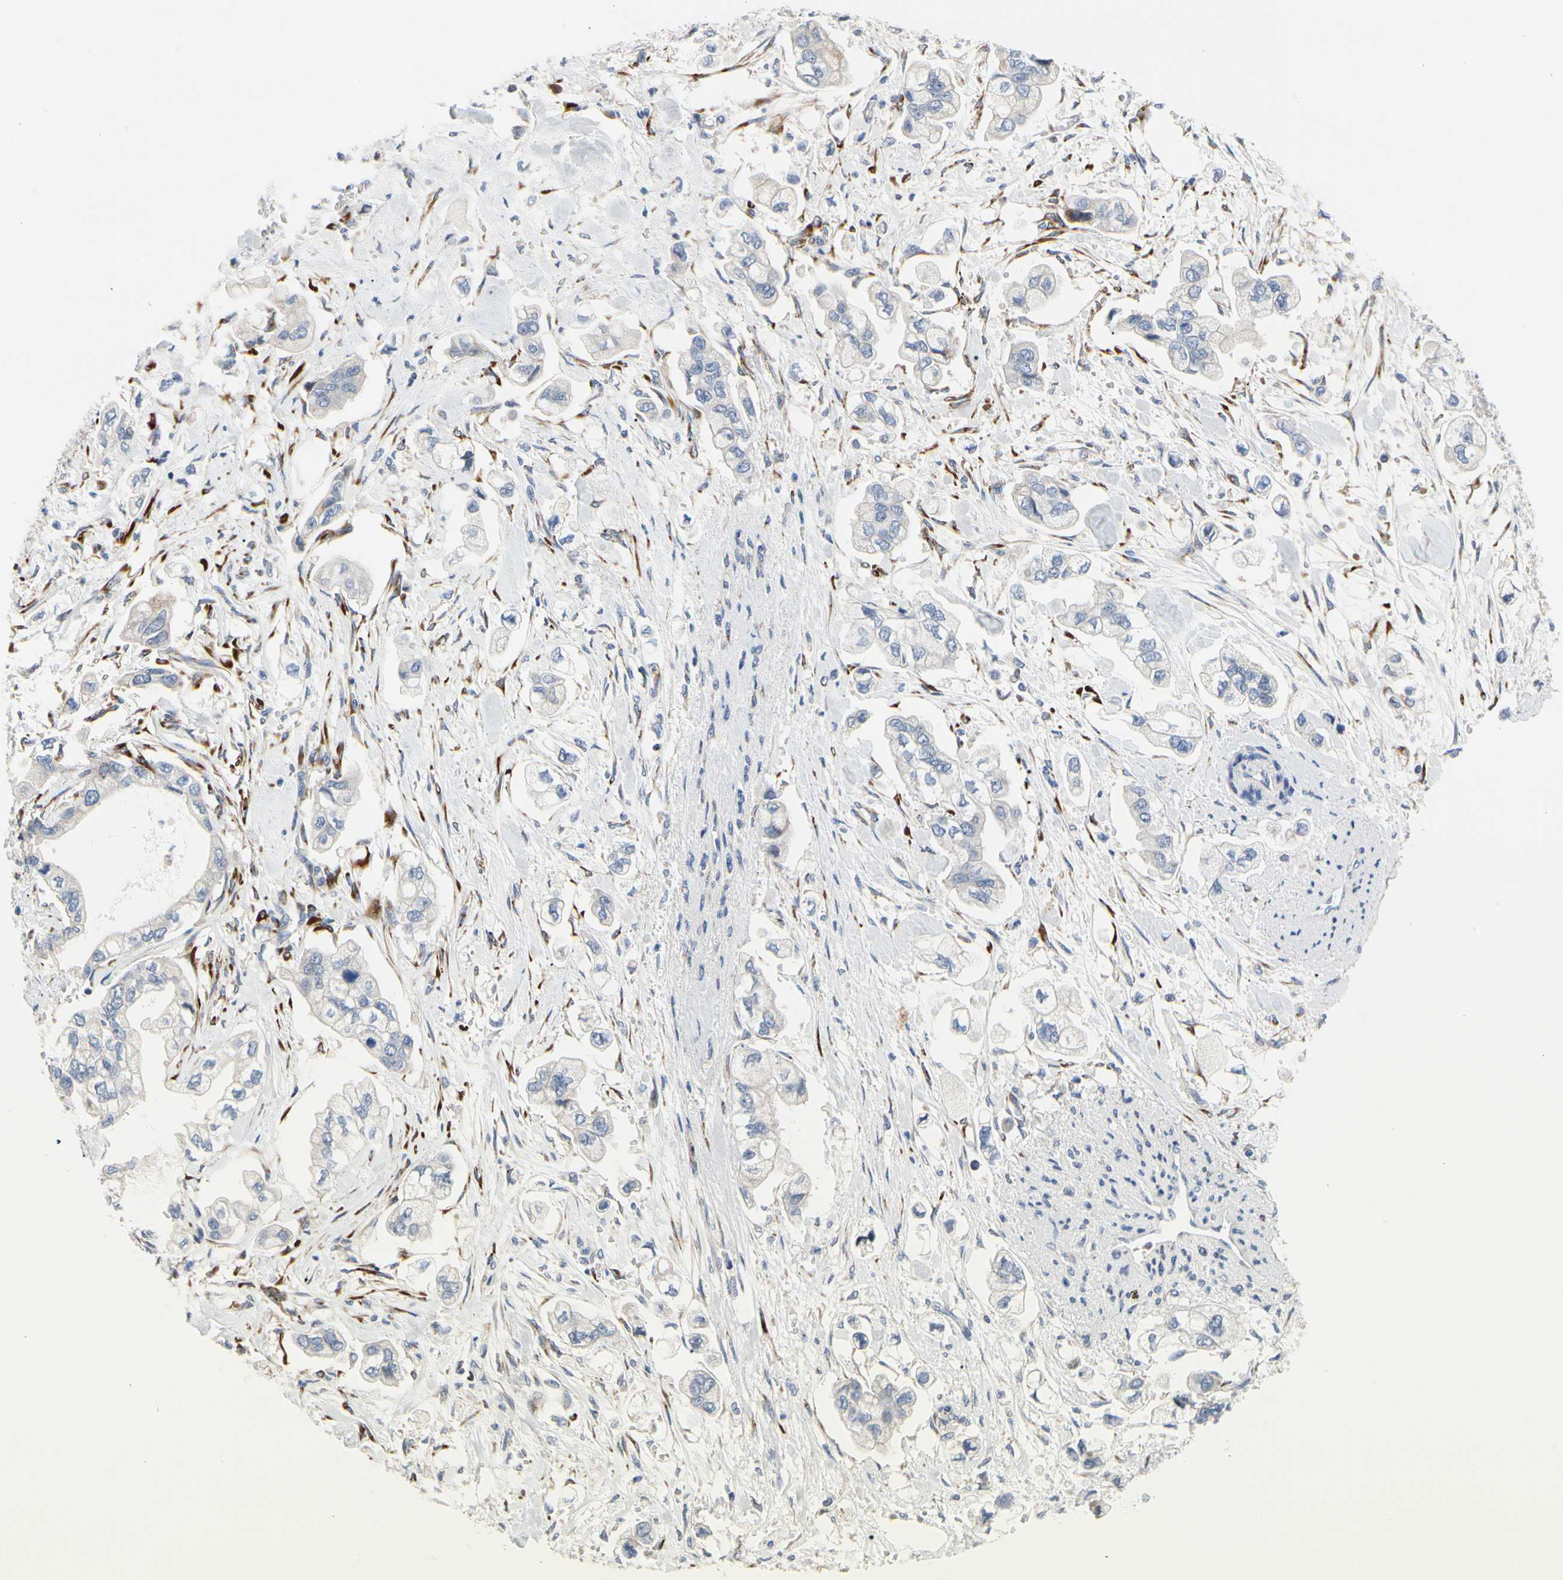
{"staining": {"intensity": "negative", "quantity": "none", "location": "none"}, "tissue": "stomach cancer", "cell_type": "Tumor cells", "image_type": "cancer", "snomed": [{"axis": "morphology", "description": "Adenocarcinoma, NOS"}, {"axis": "topography", "description": "Stomach"}], "caption": "Human stomach cancer (adenocarcinoma) stained for a protein using IHC reveals no positivity in tumor cells.", "gene": "ZNF236", "patient": {"sex": "male", "age": 62}}